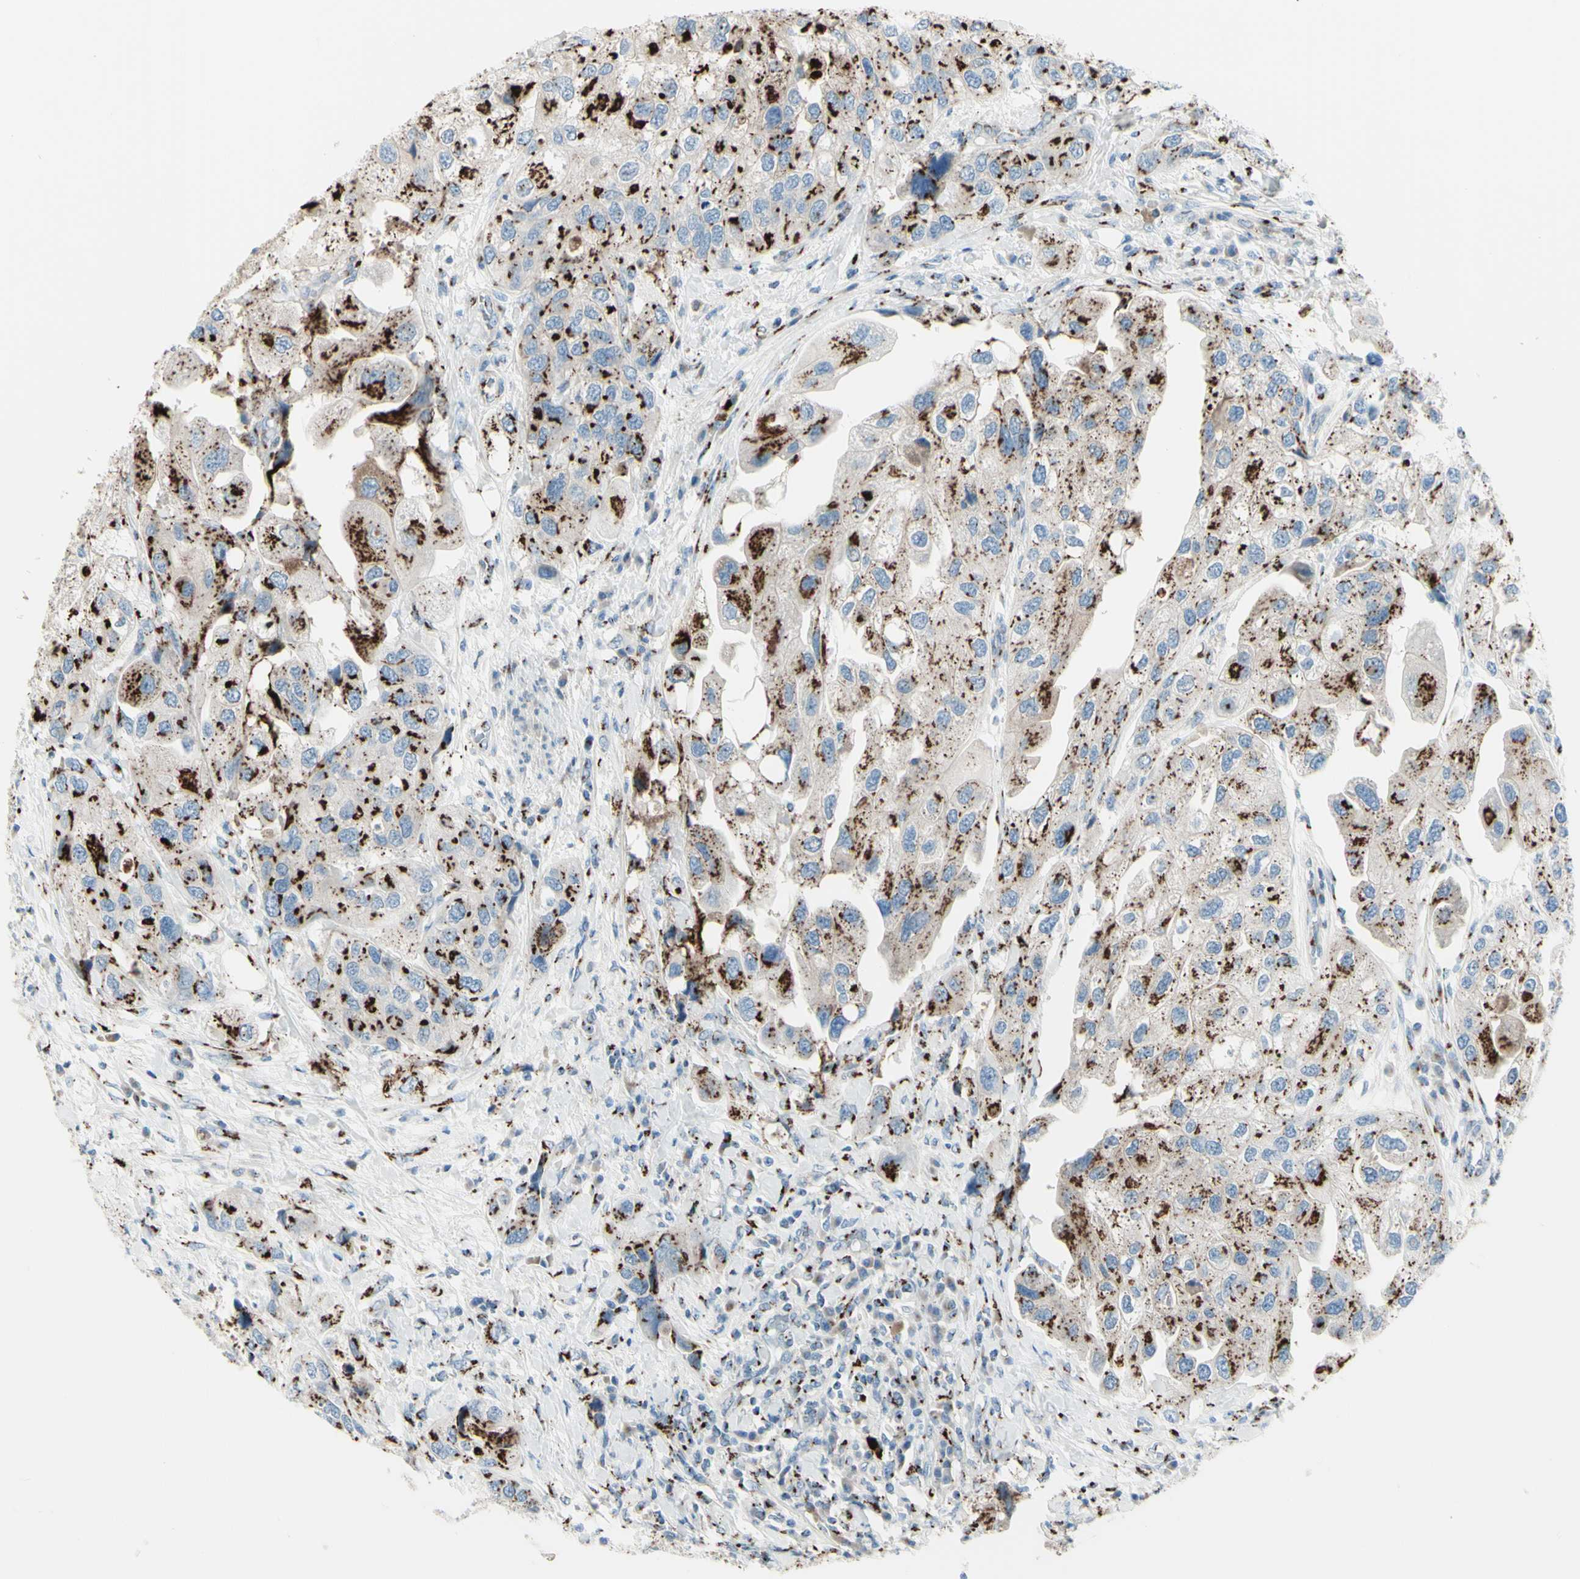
{"staining": {"intensity": "strong", "quantity": ">75%", "location": "cytoplasmic/membranous"}, "tissue": "urothelial cancer", "cell_type": "Tumor cells", "image_type": "cancer", "snomed": [{"axis": "morphology", "description": "Urothelial carcinoma, High grade"}, {"axis": "topography", "description": "Urinary bladder"}], "caption": "DAB immunohistochemical staining of human urothelial cancer displays strong cytoplasmic/membranous protein positivity in approximately >75% of tumor cells. The staining was performed using DAB to visualize the protein expression in brown, while the nuclei were stained in blue with hematoxylin (Magnification: 20x).", "gene": "B4GALT1", "patient": {"sex": "female", "age": 64}}